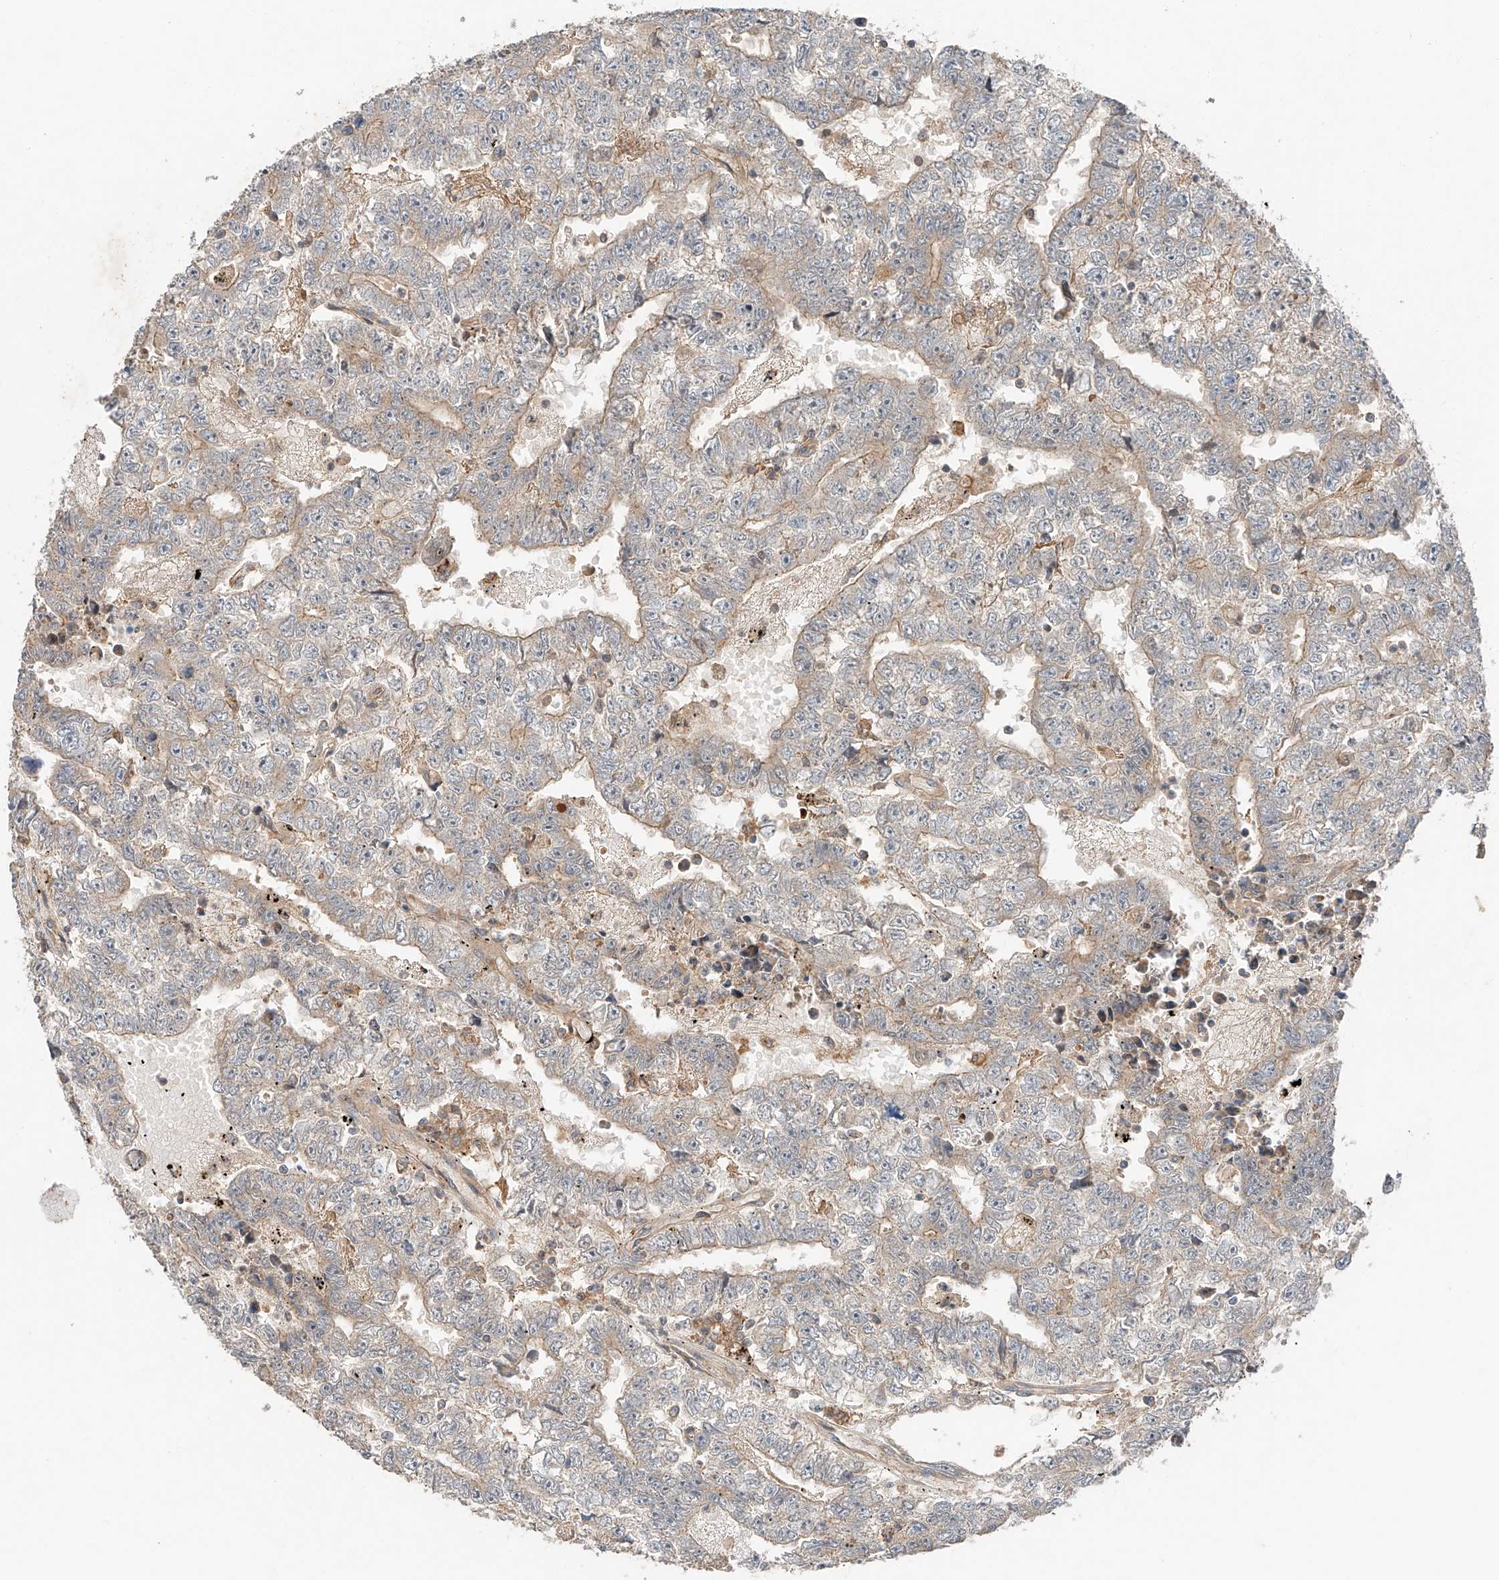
{"staining": {"intensity": "weak", "quantity": "<25%", "location": "cytoplasmic/membranous"}, "tissue": "testis cancer", "cell_type": "Tumor cells", "image_type": "cancer", "snomed": [{"axis": "morphology", "description": "Carcinoma, Embryonal, NOS"}, {"axis": "topography", "description": "Testis"}], "caption": "An immunohistochemistry histopathology image of embryonal carcinoma (testis) is shown. There is no staining in tumor cells of embryonal carcinoma (testis).", "gene": "XPNPEP1", "patient": {"sex": "male", "age": 25}}